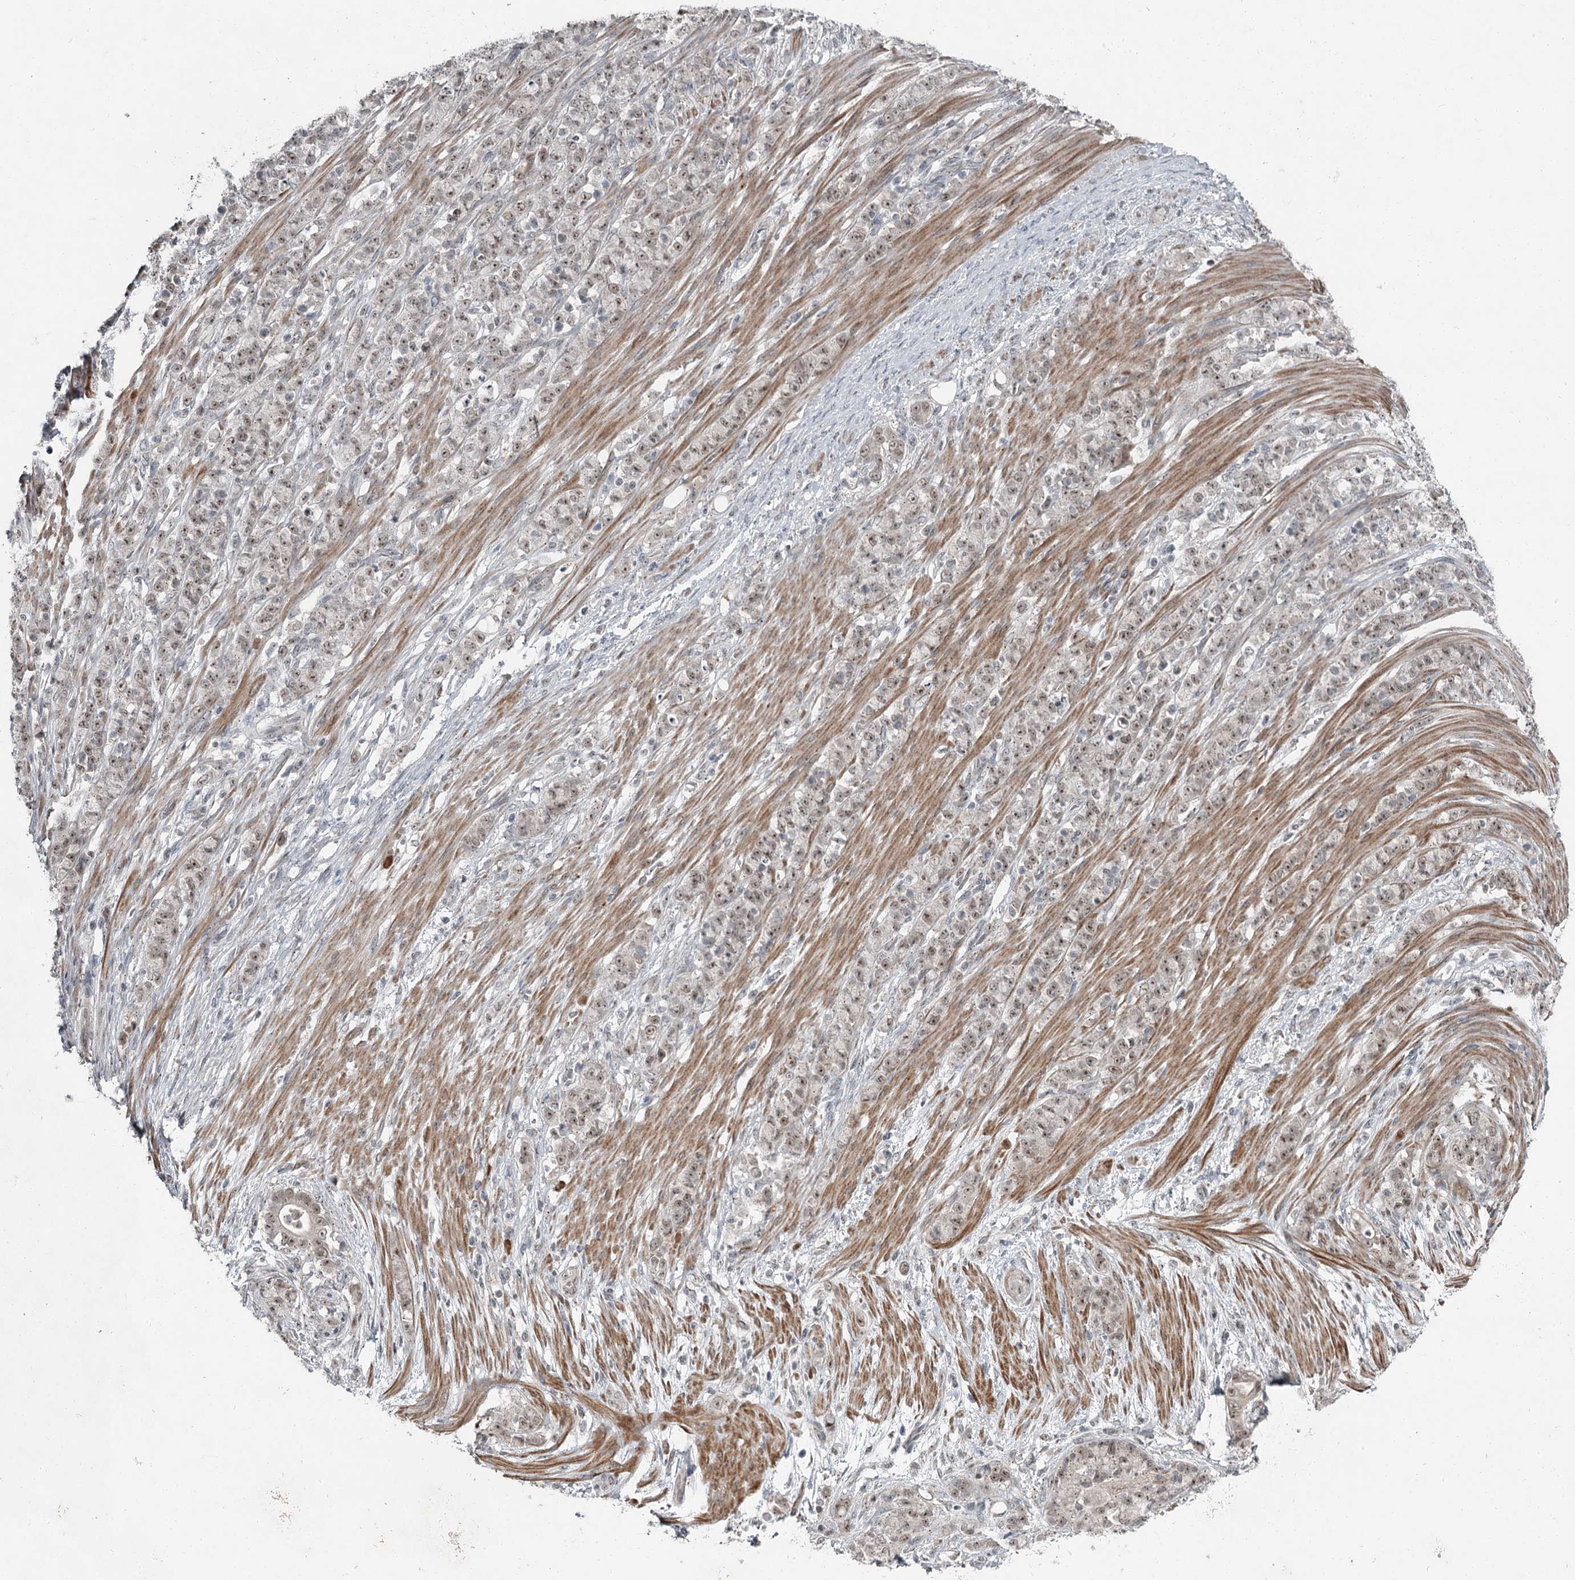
{"staining": {"intensity": "weak", "quantity": ">75%", "location": "nuclear"}, "tissue": "stomach cancer", "cell_type": "Tumor cells", "image_type": "cancer", "snomed": [{"axis": "morphology", "description": "Adenocarcinoma, NOS"}, {"axis": "topography", "description": "Stomach"}], "caption": "Approximately >75% of tumor cells in stomach cancer (adenocarcinoma) exhibit weak nuclear protein staining as visualized by brown immunohistochemical staining.", "gene": "EXOSC1", "patient": {"sex": "female", "age": 79}}